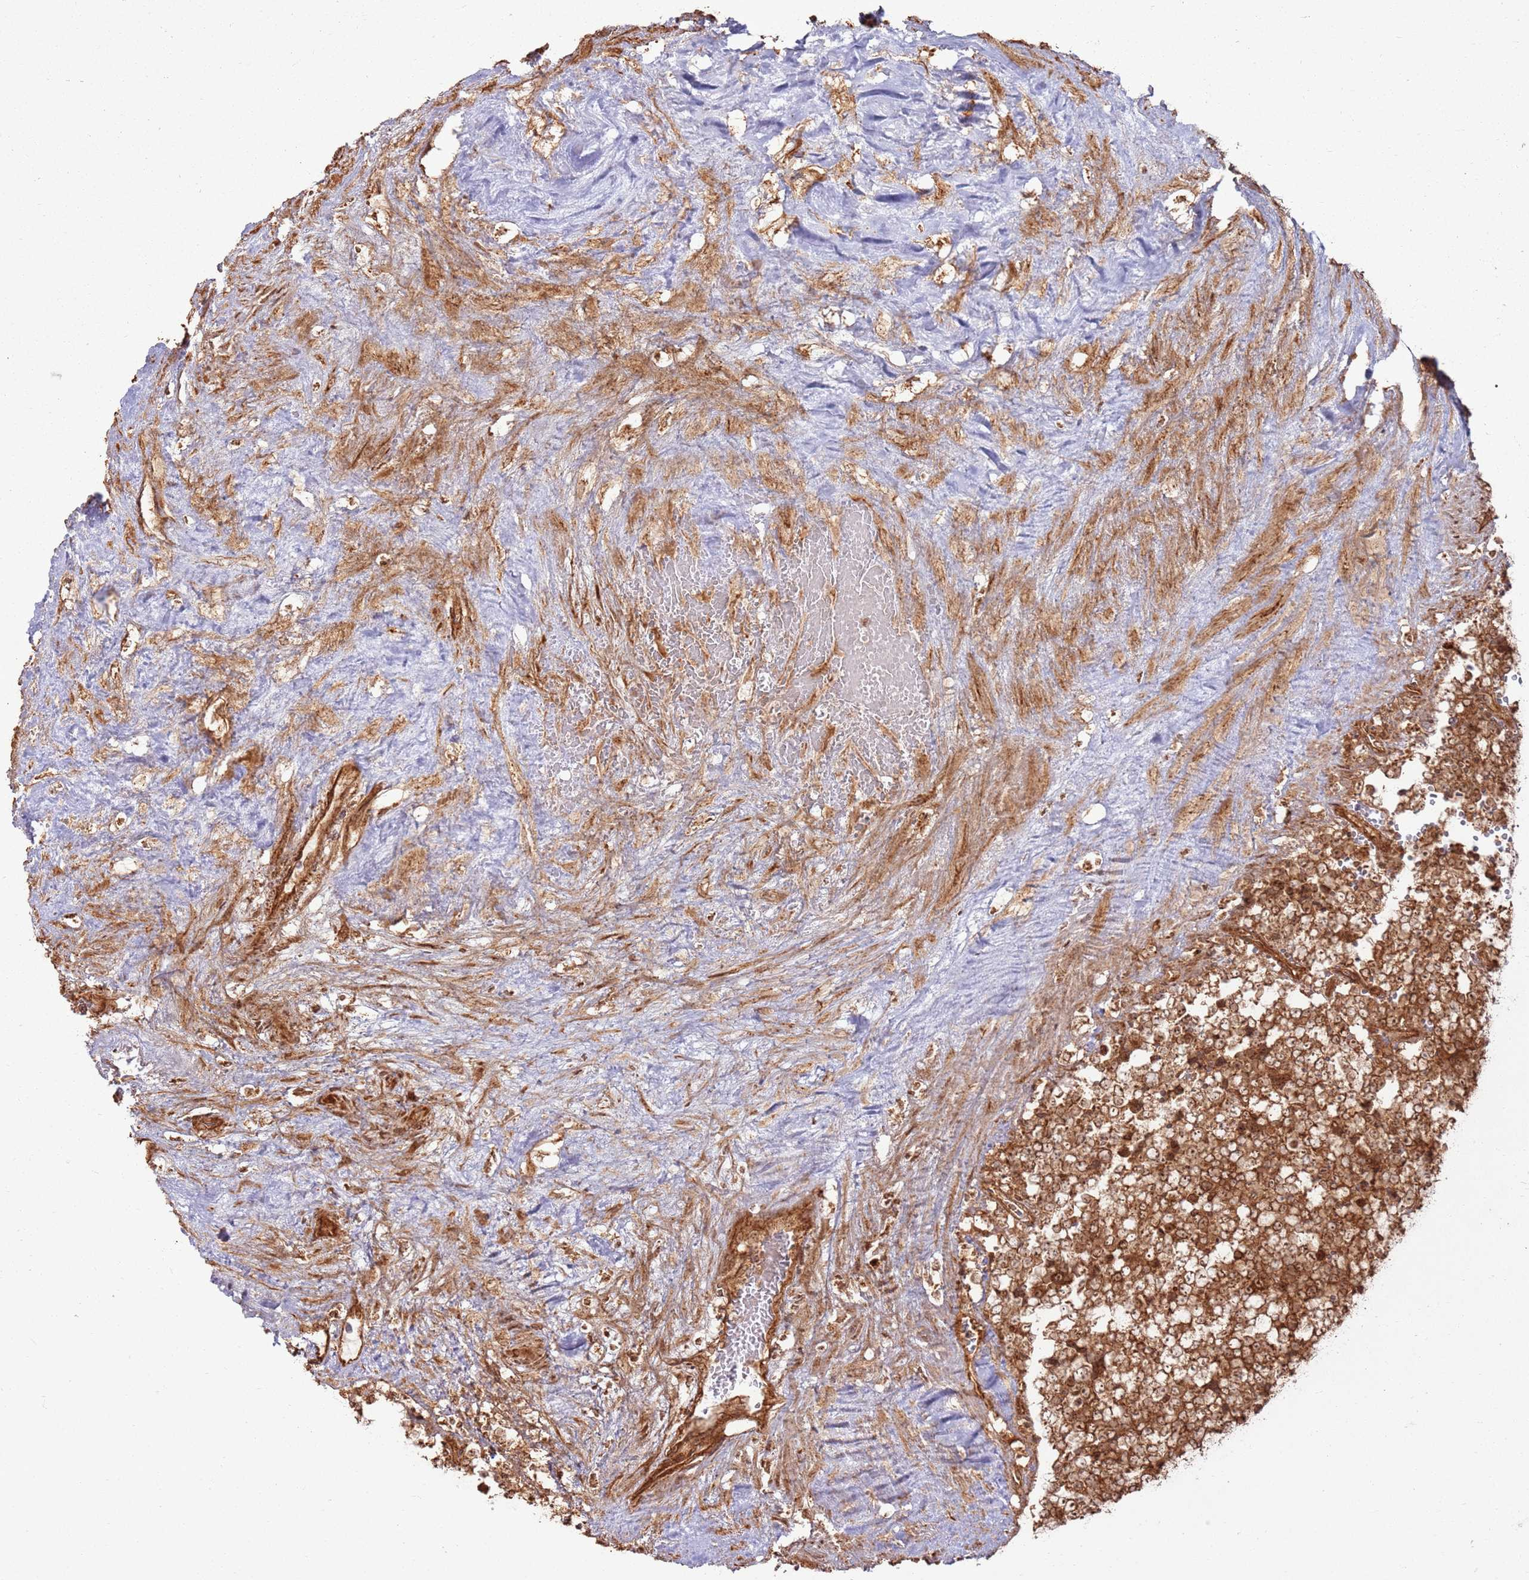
{"staining": {"intensity": "strong", "quantity": ">75%", "location": "cytoplasmic/membranous,nuclear"}, "tissue": "testis cancer", "cell_type": "Tumor cells", "image_type": "cancer", "snomed": [{"axis": "morphology", "description": "Seminoma, NOS"}, {"axis": "topography", "description": "Testis"}], "caption": "Immunohistochemical staining of human seminoma (testis) shows high levels of strong cytoplasmic/membranous and nuclear staining in approximately >75% of tumor cells.", "gene": "TBC1D13", "patient": {"sex": "male", "age": 71}}